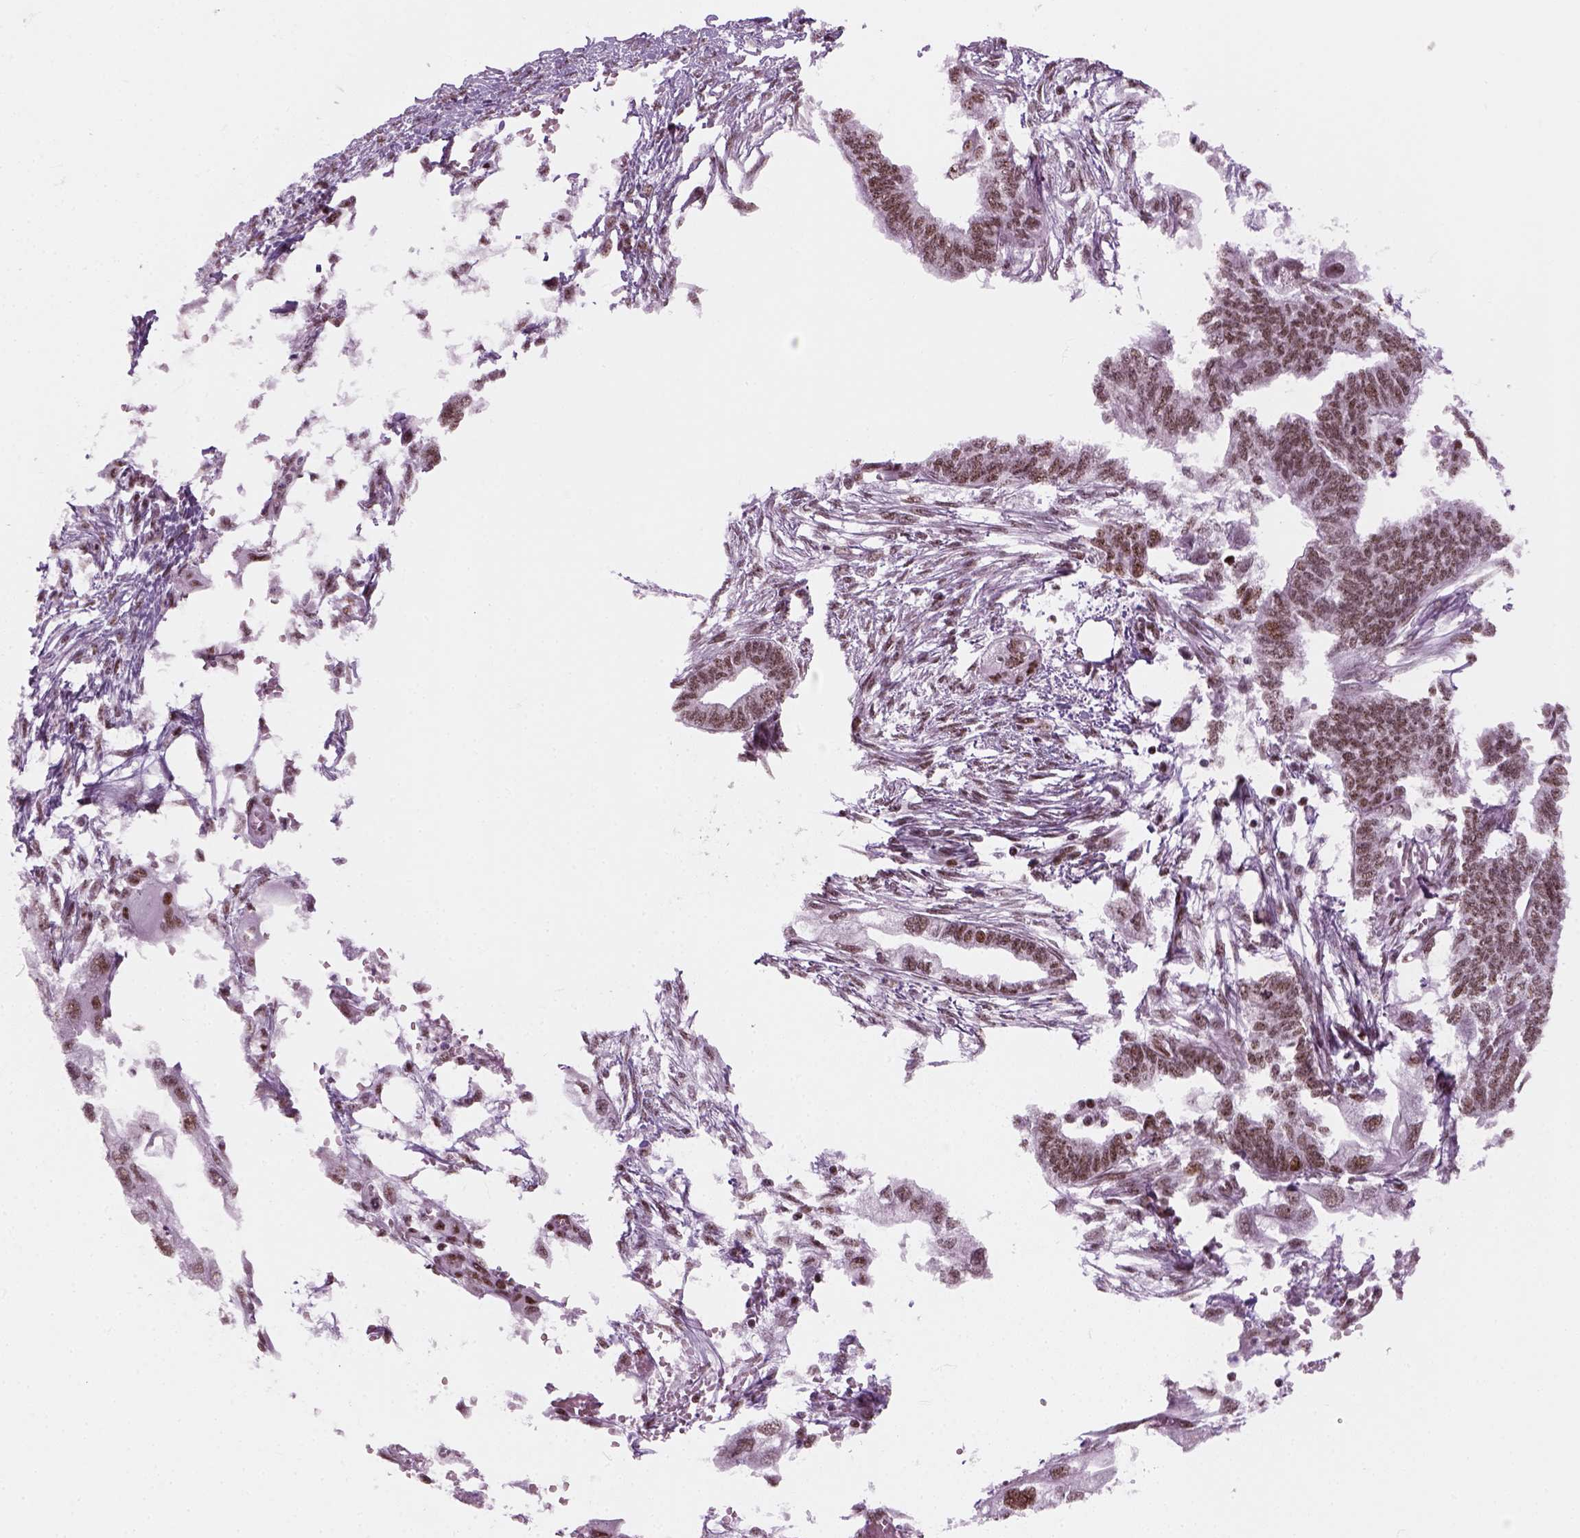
{"staining": {"intensity": "weak", "quantity": ">75%", "location": "nuclear"}, "tissue": "endometrial cancer", "cell_type": "Tumor cells", "image_type": "cancer", "snomed": [{"axis": "morphology", "description": "Adenocarcinoma, NOS"}, {"axis": "morphology", "description": "Adenocarcinoma, metastatic, NOS"}, {"axis": "topography", "description": "Adipose tissue"}, {"axis": "topography", "description": "Endometrium"}], "caption": "Human endometrial metastatic adenocarcinoma stained with a brown dye shows weak nuclear positive expression in about >75% of tumor cells.", "gene": "GTF2F1", "patient": {"sex": "female", "age": 67}}